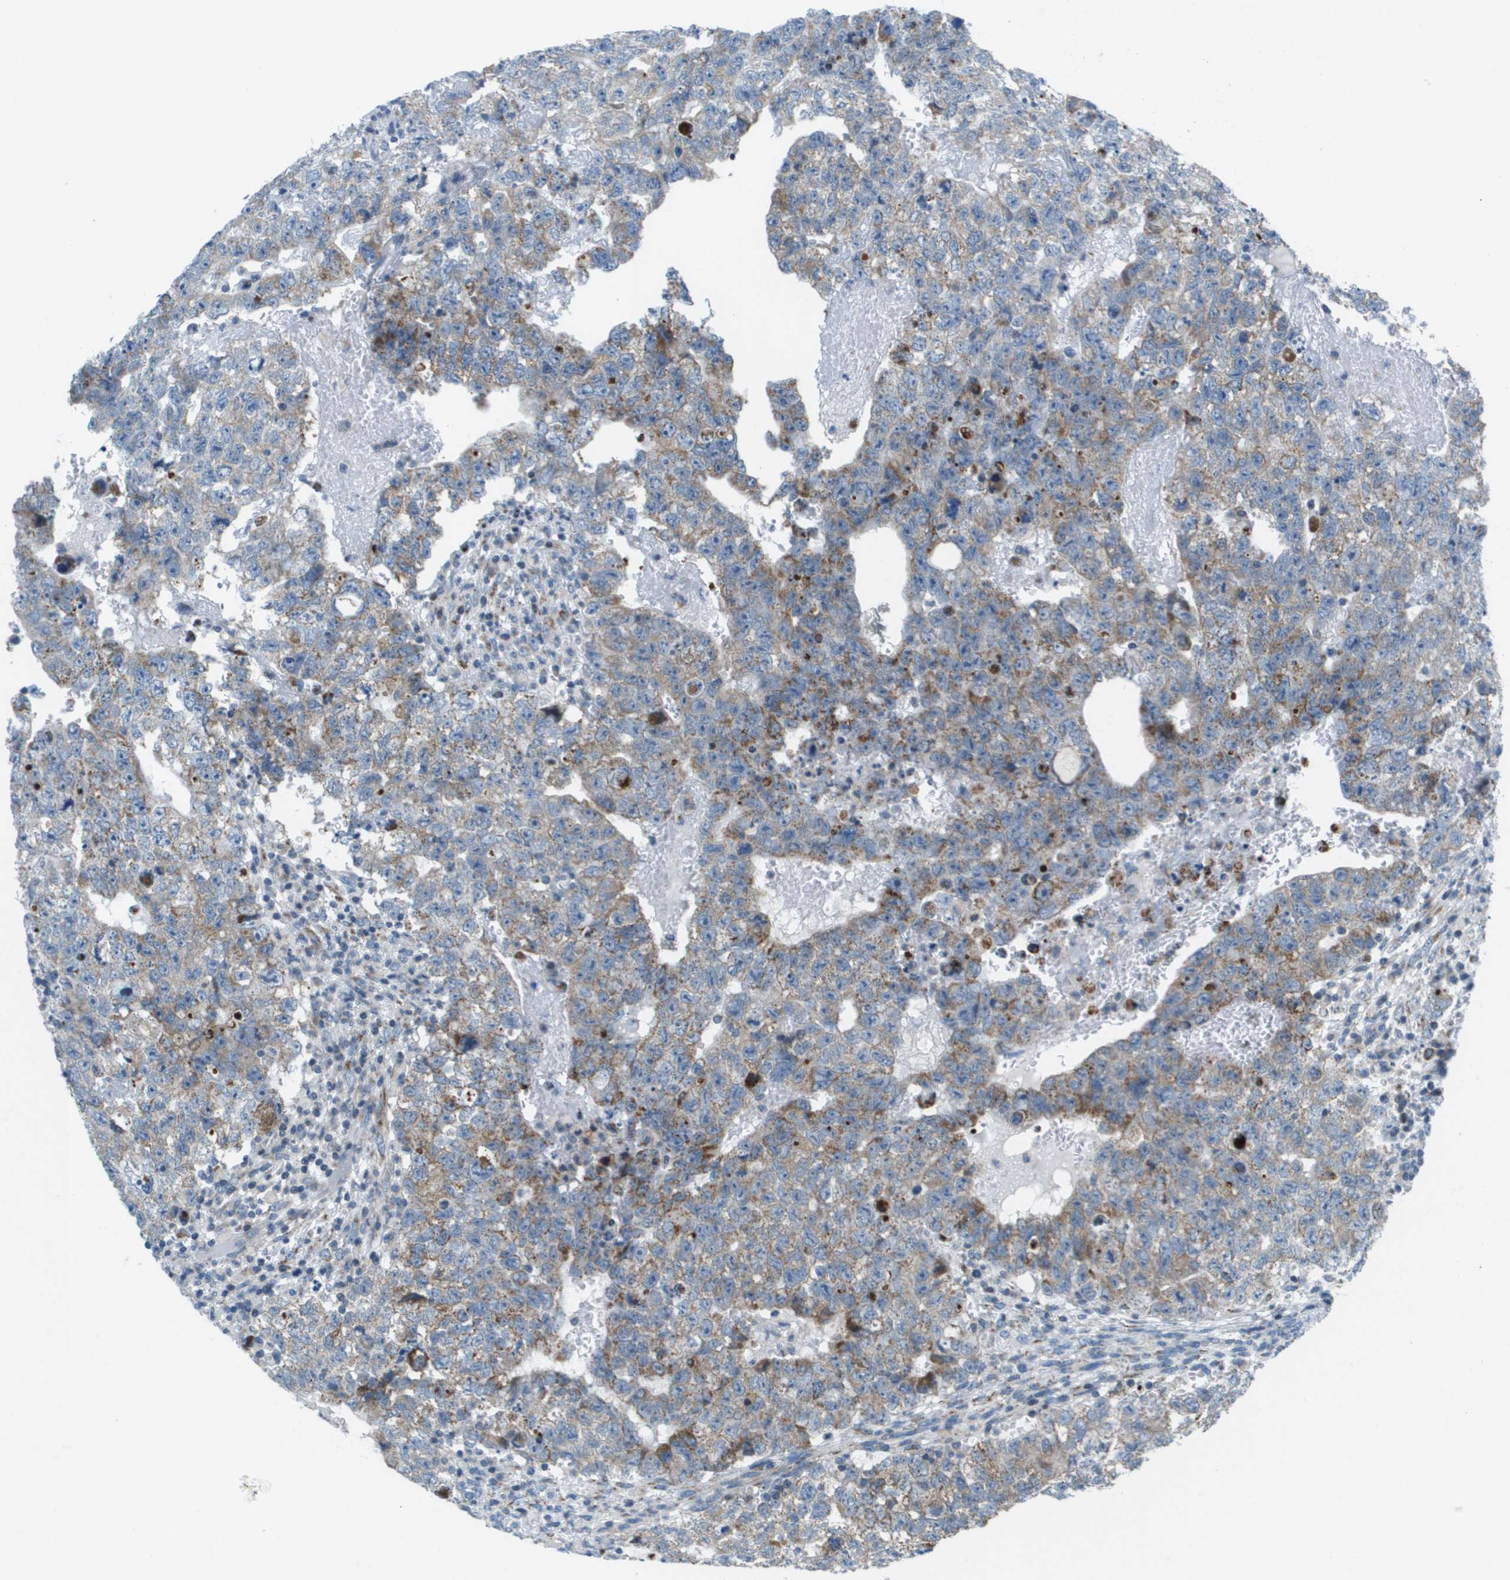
{"staining": {"intensity": "moderate", "quantity": "25%-75%", "location": "cytoplasmic/membranous"}, "tissue": "testis cancer", "cell_type": "Tumor cells", "image_type": "cancer", "snomed": [{"axis": "morphology", "description": "Seminoma, NOS"}, {"axis": "morphology", "description": "Carcinoma, Embryonal, NOS"}, {"axis": "topography", "description": "Testis"}], "caption": "This is a micrograph of immunohistochemistry staining of testis embryonal carcinoma, which shows moderate expression in the cytoplasmic/membranous of tumor cells.", "gene": "GALNT6", "patient": {"sex": "male", "age": 38}}